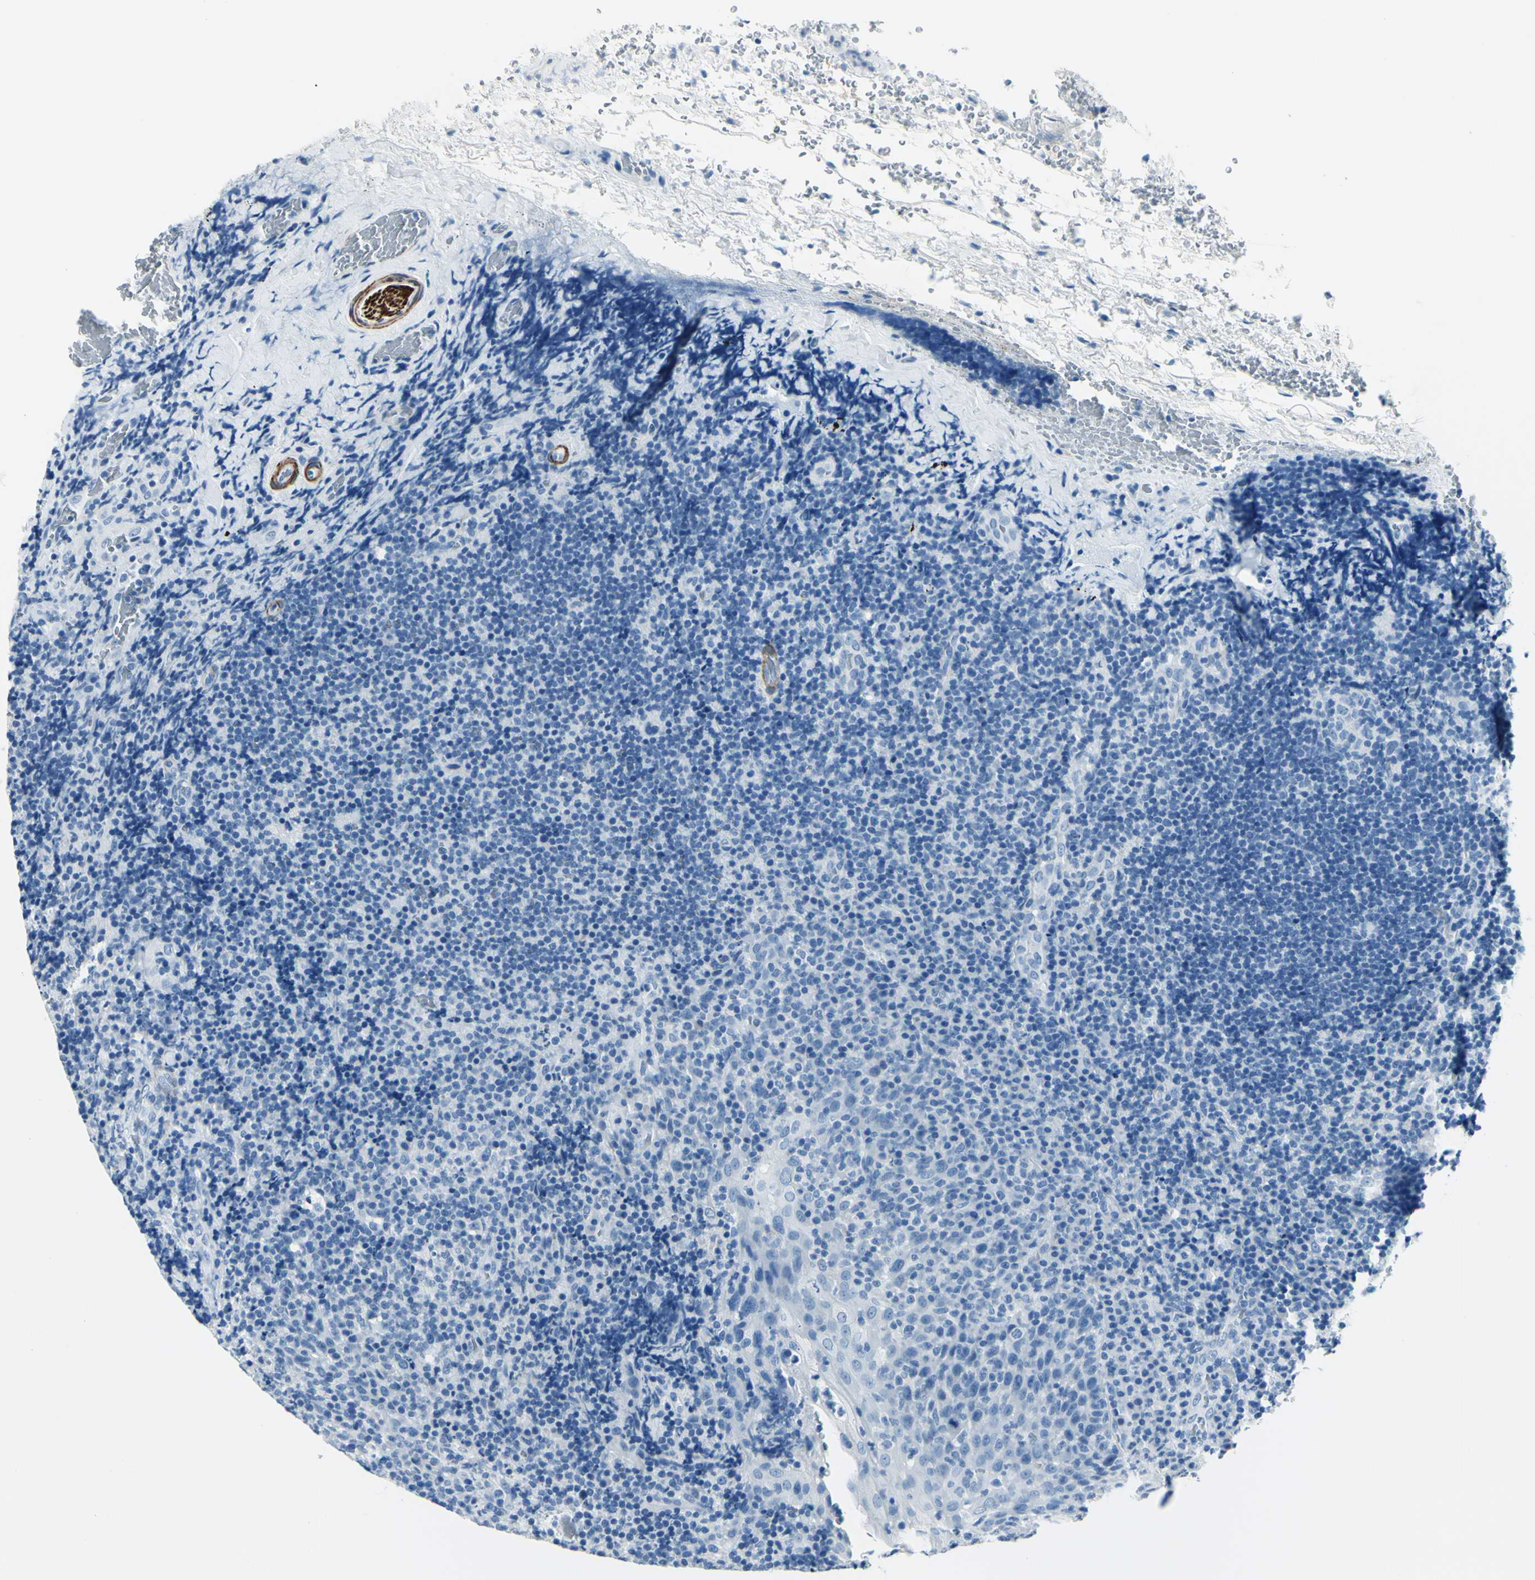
{"staining": {"intensity": "negative", "quantity": "none", "location": "none"}, "tissue": "lymphoma", "cell_type": "Tumor cells", "image_type": "cancer", "snomed": [{"axis": "morphology", "description": "Malignant lymphoma, non-Hodgkin's type, High grade"}, {"axis": "topography", "description": "Tonsil"}], "caption": "The immunohistochemistry image has no significant positivity in tumor cells of lymphoma tissue.", "gene": "CDH15", "patient": {"sex": "female", "age": 36}}